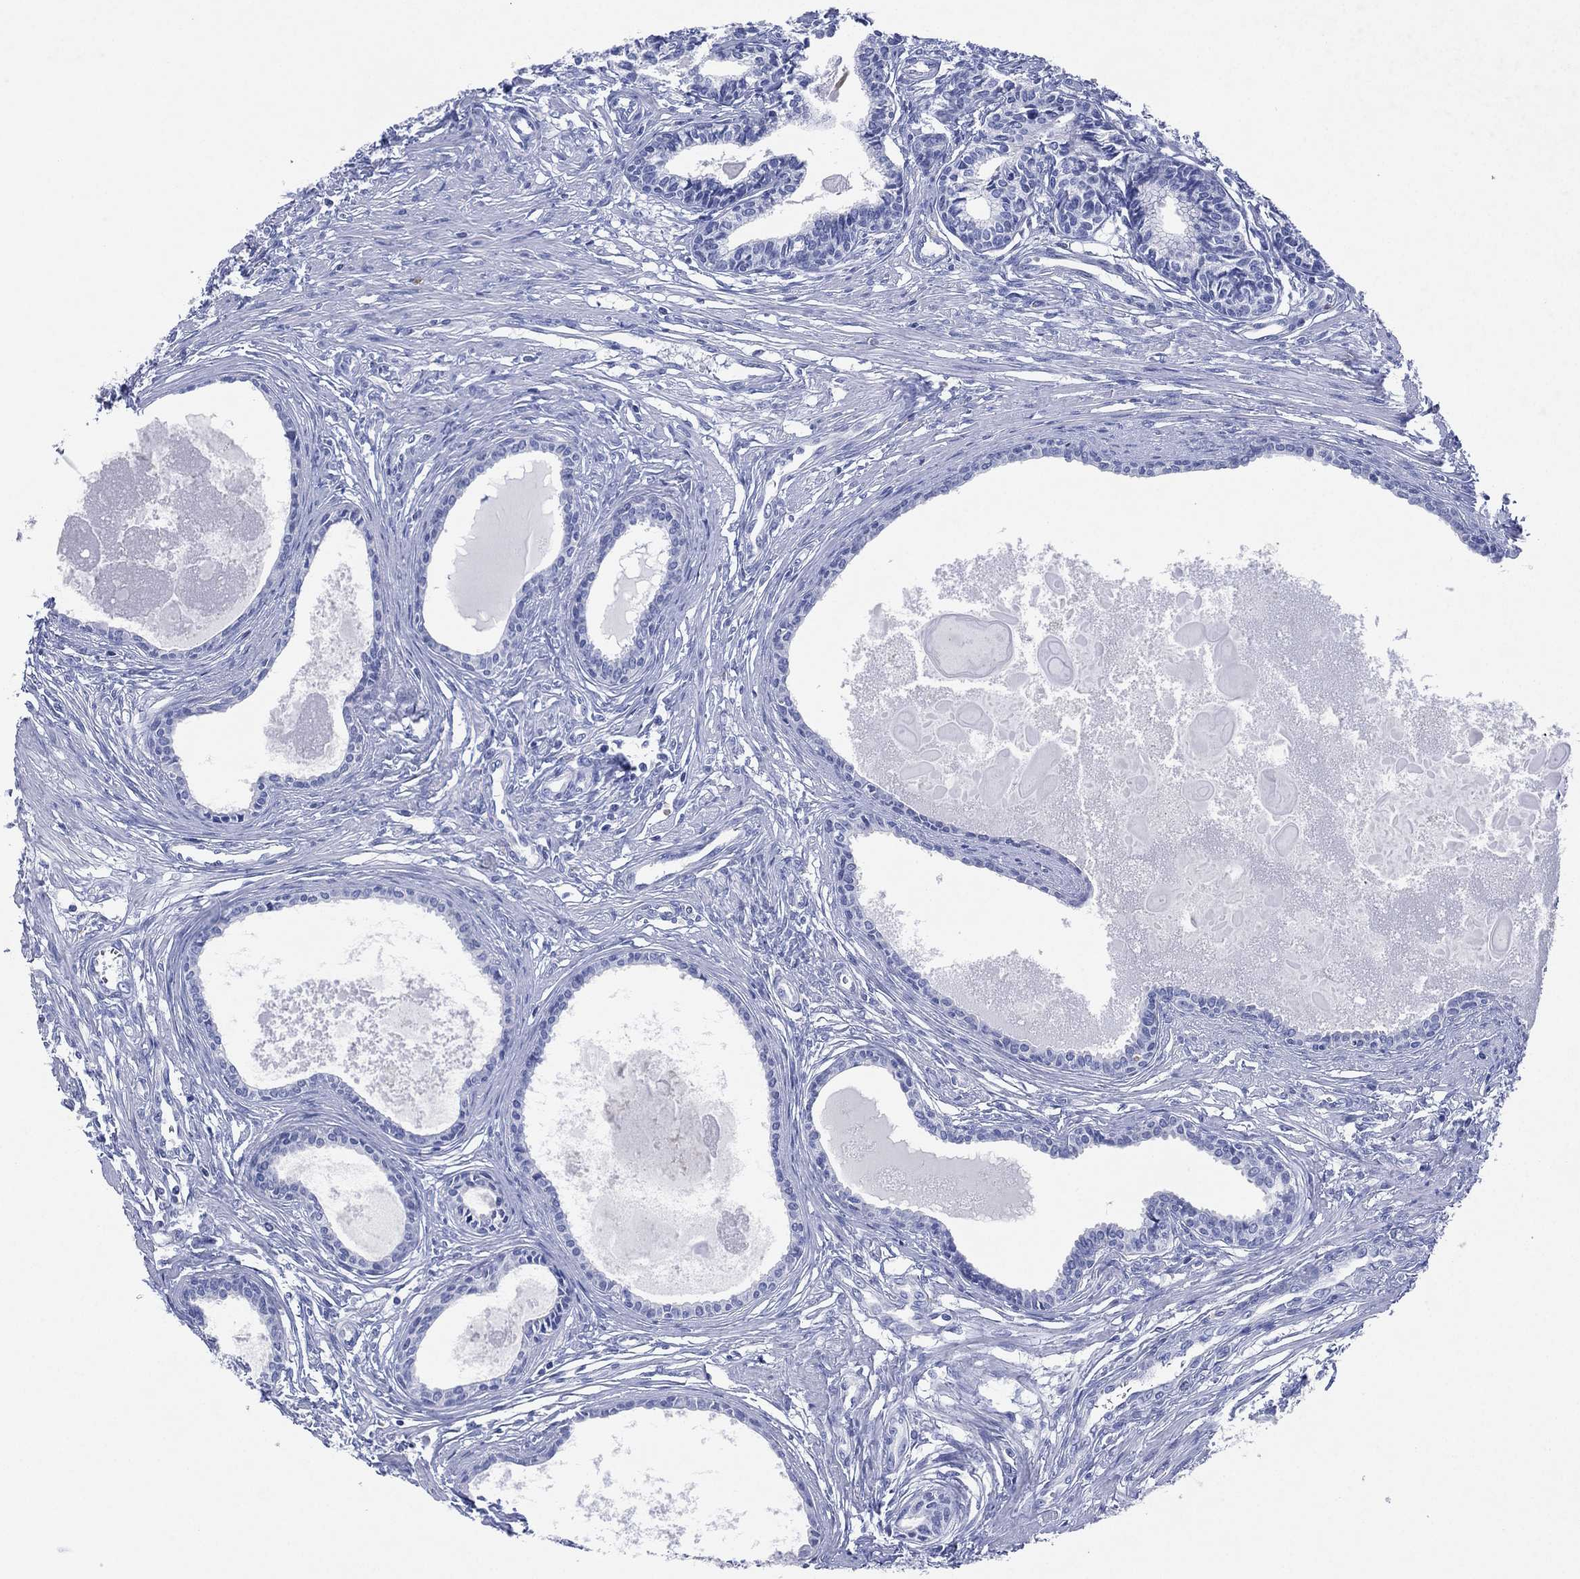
{"staining": {"intensity": "negative", "quantity": "none", "location": "none"}, "tissue": "prostate", "cell_type": "Glandular cells", "image_type": "normal", "snomed": [{"axis": "morphology", "description": "Normal tissue, NOS"}, {"axis": "topography", "description": "Prostate"}], "caption": "IHC of unremarkable human prostate demonstrates no positivity in glandular cells.", "gene": "CHRNA3", "patient": {"sex": "male", "age": 60}}